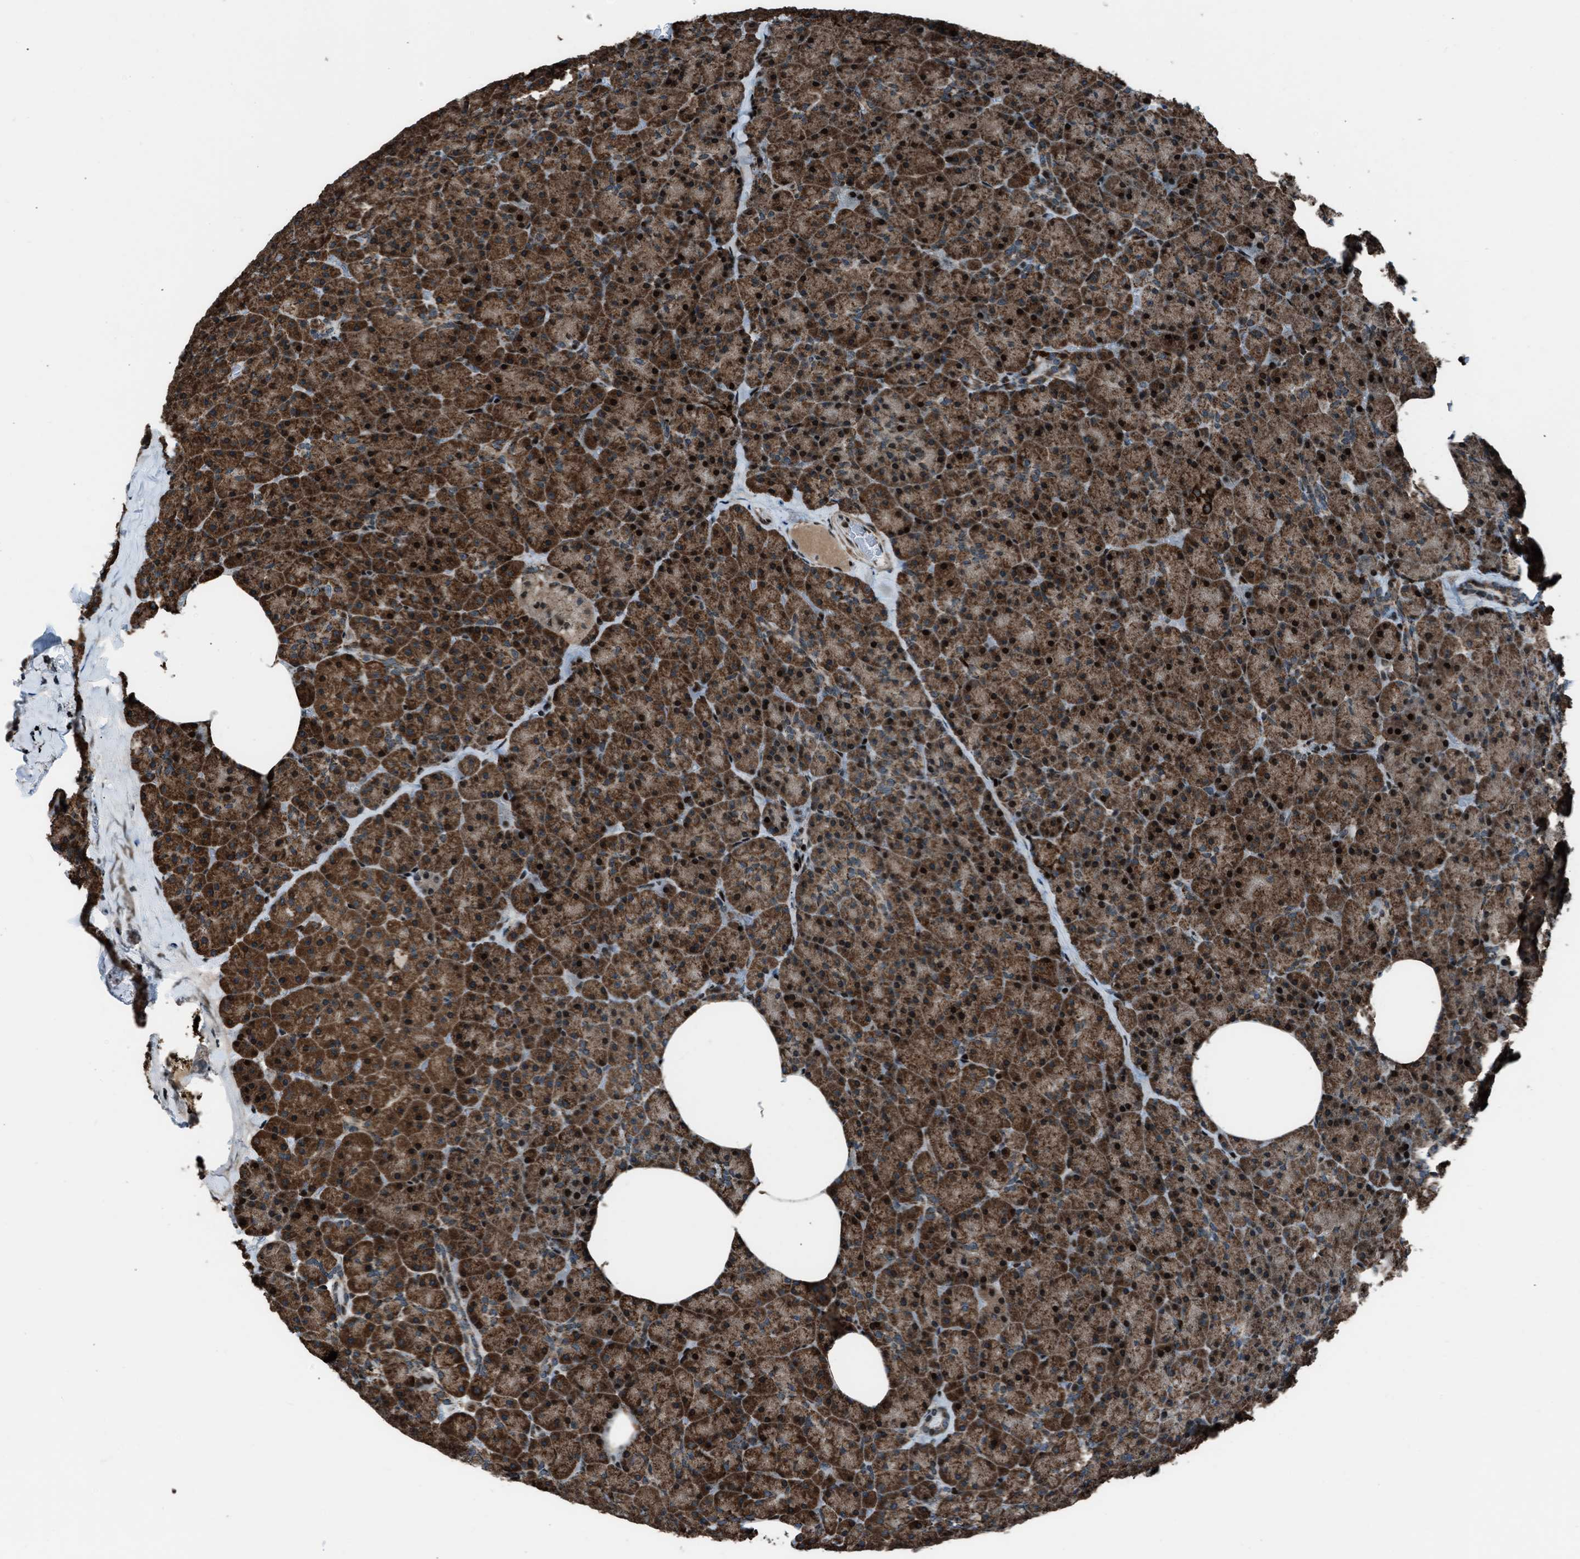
{"staining": {"intensity": "strong", "quantity": ">75%", "location": "cytoplasmic/membranous,nuclear"}, "tissue": "pancreas", "cell_type": "Exocrine glandular cells", "image_type": "normal", "snomed": [{"axis": "morphology", "description": "Normal tissue, NOS"}, {"axis": "morphology", "description": "Carcinoid, malignant, NOS"}, {"axis": "topography", "description": "Pancreas"}], "caption": "A brown stain shows strong cytoplasmic/membranous,nuclear expression of a protein in exocrine glandular cells of unremarkable pancreas. Using DAB (3,3'-diaminobenzidine) (brown) and hematoxylin (blue) stains, captured at high magnification using brightfield microscopy.", "gene": "MORC3", "patient": {"sex": "female", "age": 35}}